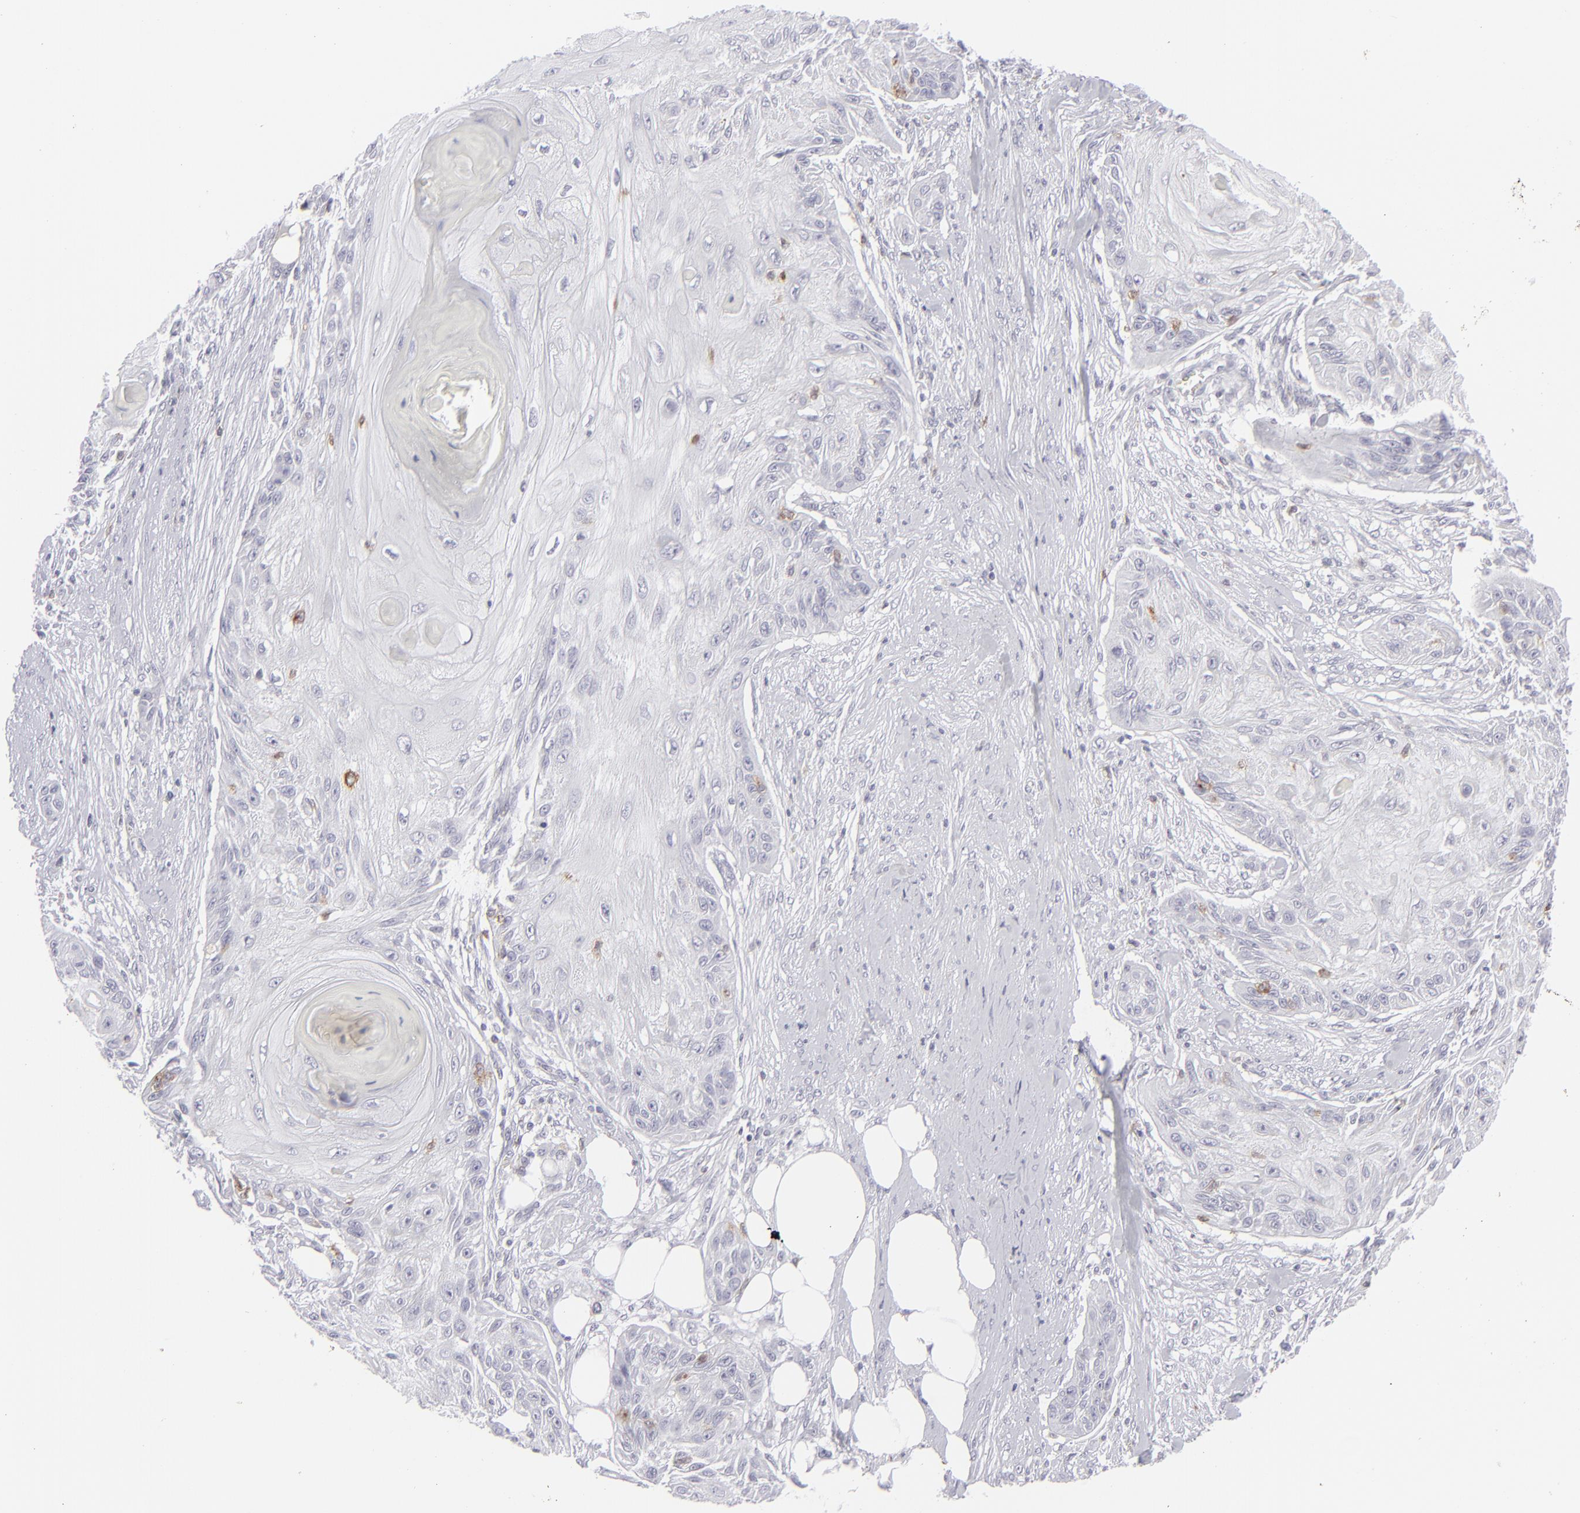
{"staining": {"intensity": "negative", "quantity": "none", "location": "none"}, "tissue": "skin cancer", "cell_type": "Tumor cells", "image_type": "cancer", "snomed": [{"axis": "morphology", "description": "Squamous cell carcinoma, NOS"}, {"axis": "topography", "description": "Skin"}], "caption": "DAB immunohistochemical staining of squamous cell carcinoma (skin) demonstrates no significant staining in tumor cells.", "gene": "CD7", "patient": {"sex": "female", "age": 88}}